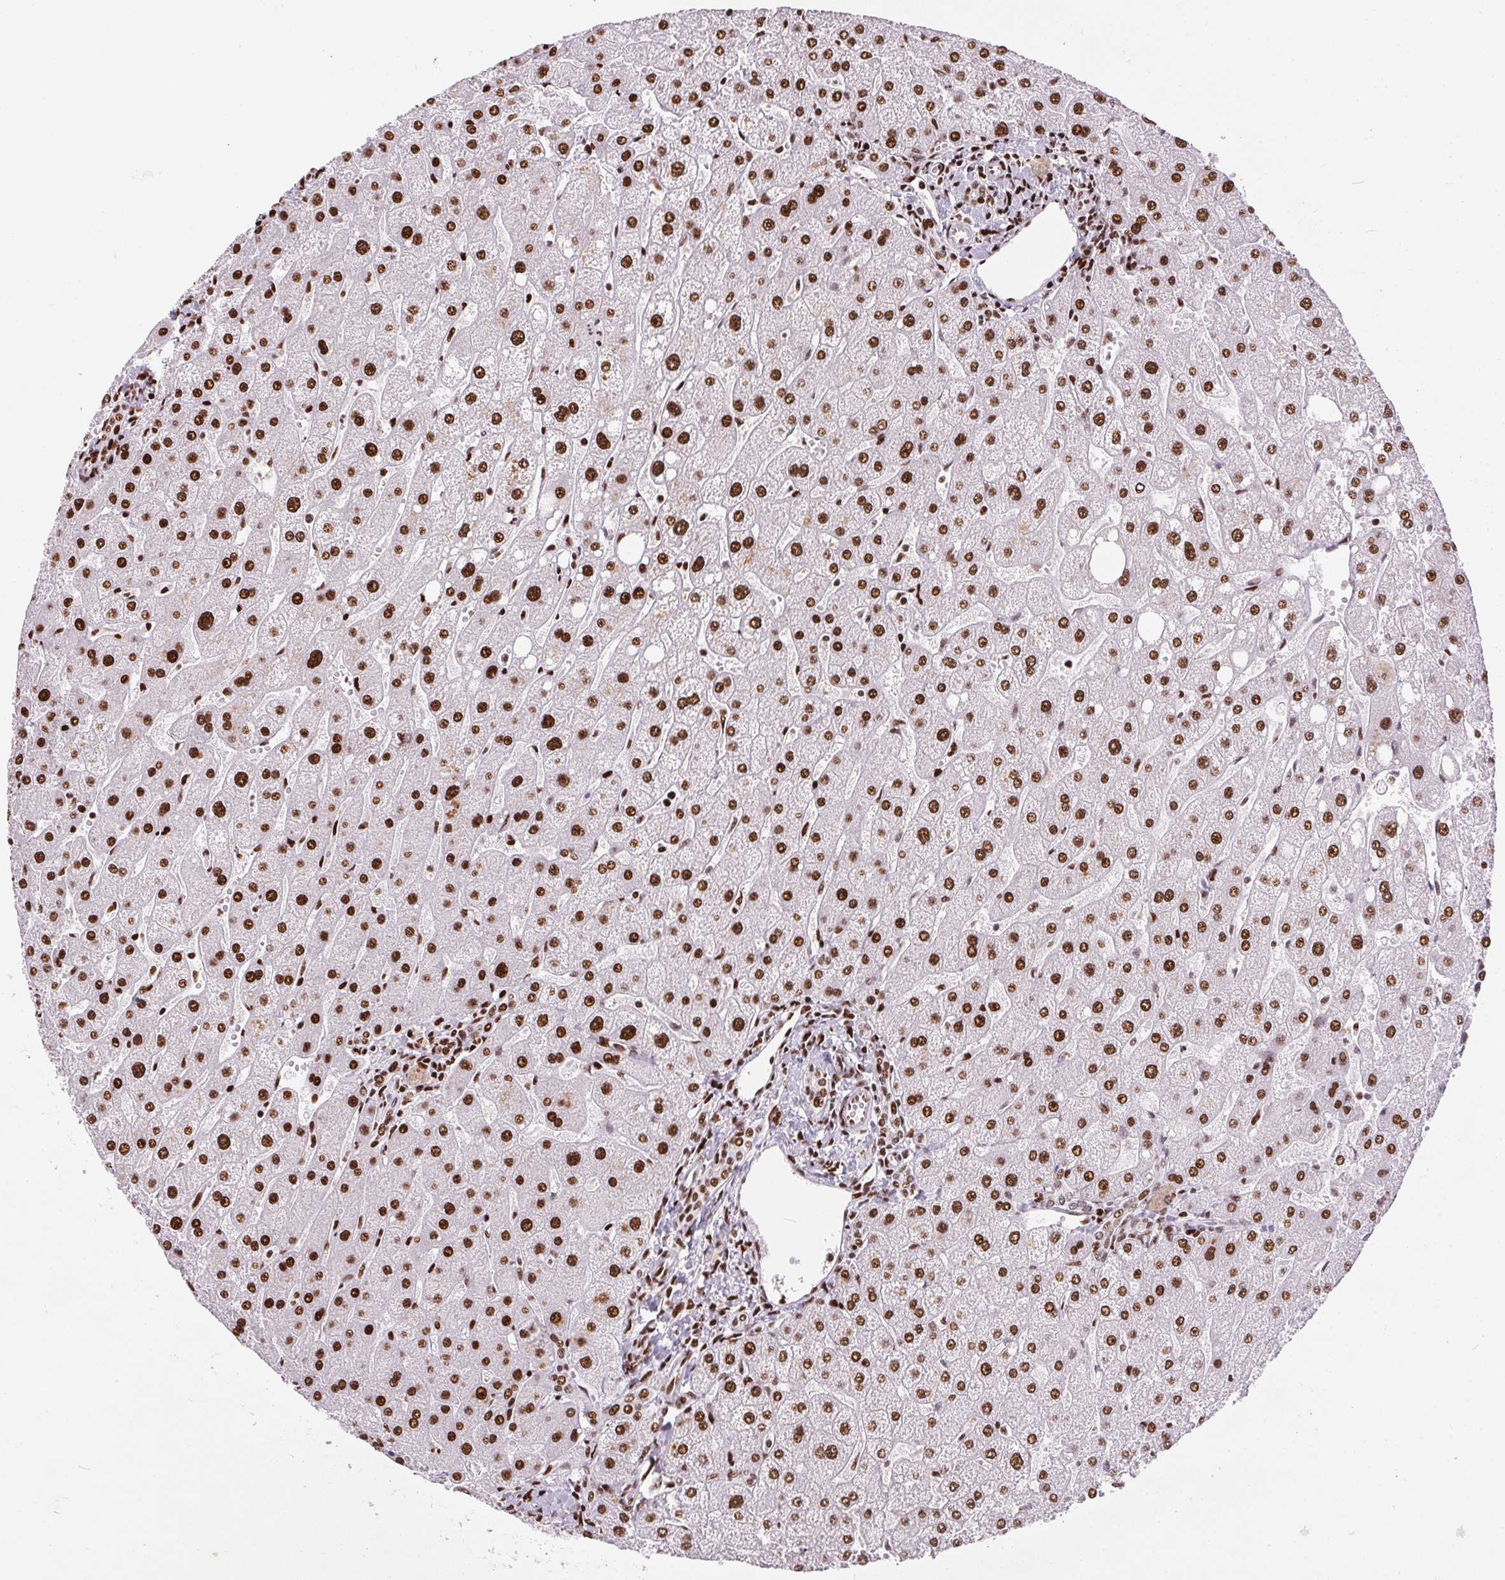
{"staining": {"intensity": "strong", "quantity": ">75%", "location": "nuclear"}, "tissue": "liver", "cell_type": "Cholangiocytes", "image_type": "normal", "snomed": [{"axis": "morphology", "description": "Normal tissue, NOS"}, {"axis": "topography", "description": "Liver"}], "caption": "Immunohistochemistry histopathology image of benign liver: human liver stained using immunohistochemistry demonstrates high levels of strong protein expression localized specifically in the nuclear of cholangiocytes, appearing as a nuclear brown color.", "gene": "PAGE3", "patient": {"sex": "male", "age": 67}}